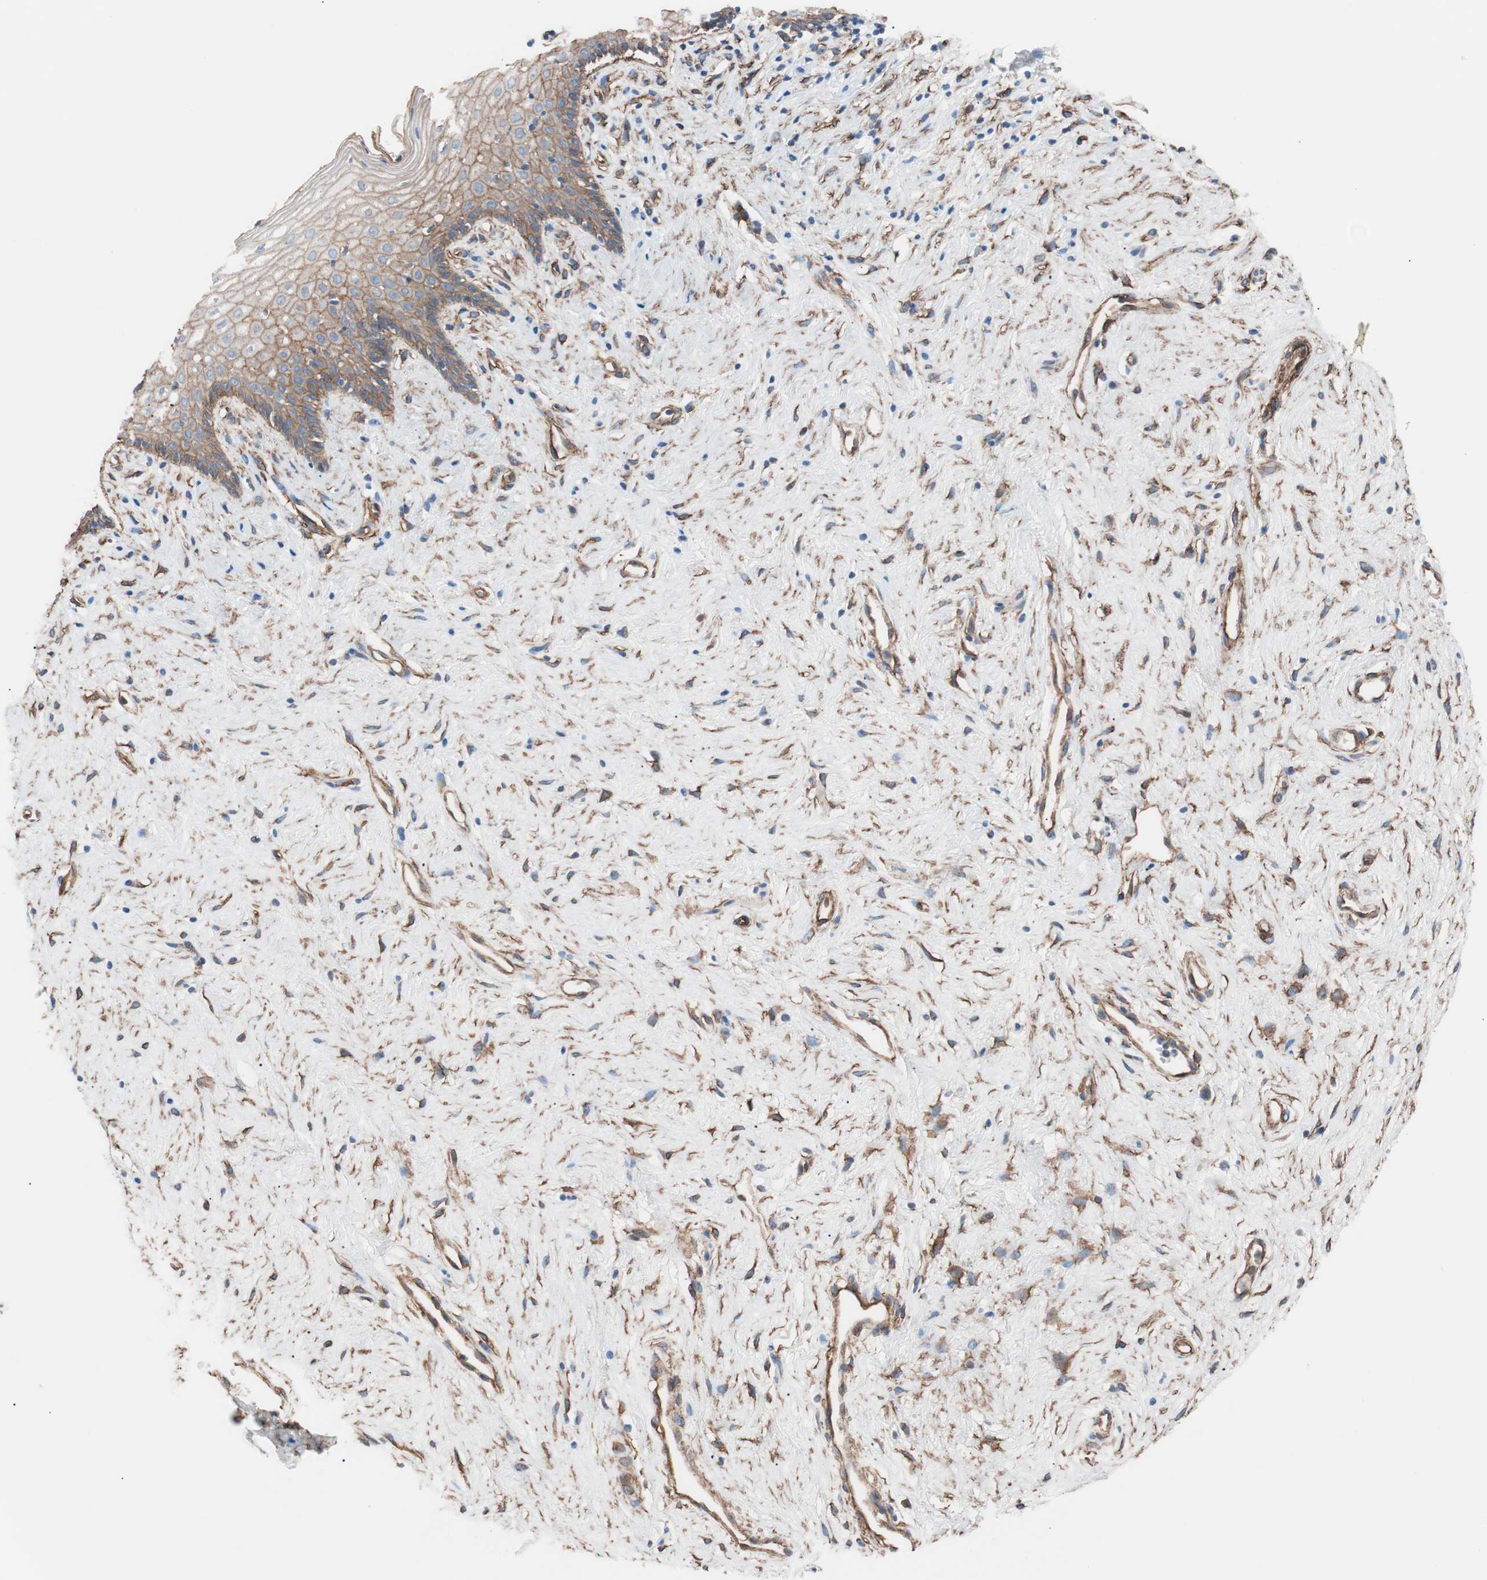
{"staining": {"intensity": "weak", "quantity": "25%-75%", "location": "cytoplasmic/membranous"}, "tissue": "vagina", "cell_type": "Squamous epithelial cells", "image_type": "normal", "snomed": [{"axis": "morphology", "description": "Normal tissue, NOS"}, {"axis": "topography", "description": "Vagina"}], "caption": "Protein staining of unremarkable vagina demonstrates weak cytoplasmic/membranous positivity in about 25%-75% of squamous epithelial cells.", "gene": "SPINT1", "patient": {"sex": "female", "age": 44}}